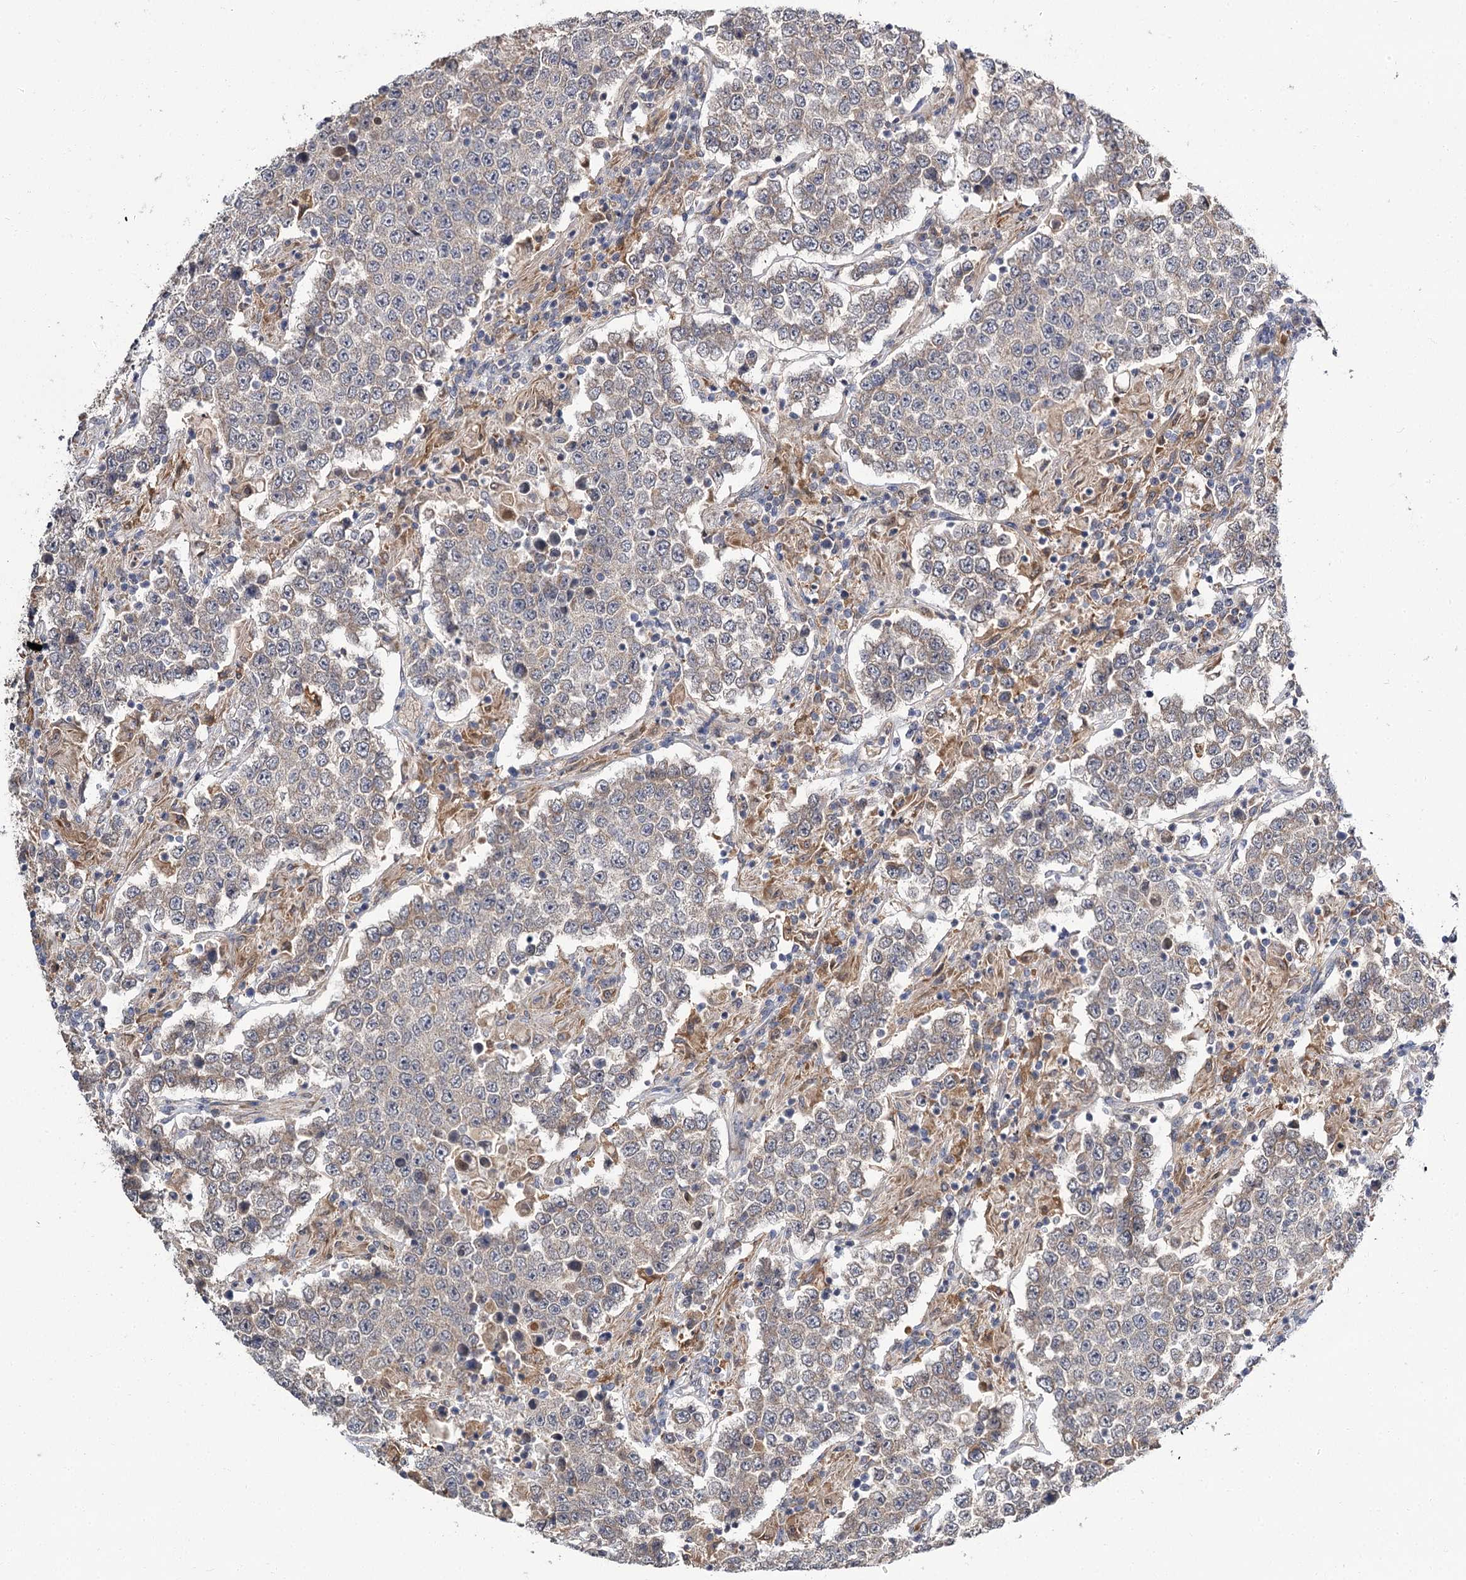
{"staining": {"intensity": "weak", "quantity": "<25%", "location": "cytoplasmic/membranous"}, "tissue": "testis cancer", "cell_type": "Tumor cells", "image_type": "cancer", "snomed": [{"axis": "morphology", "description": "Normal tissue, NOS"}, {"axis": "morphology", "description": "Urothelial carcinoma, High grade"}, {"axis": "morphology", "description": "Seminoma, NOS"}, {"axis": "morphology", "description": "Carcinoma, Embryonal, NOS"}, {"axis": "topography", "description": "Urinary bladder"}, {"axis": "topography", "description": "Testis"}], "caption": "The immunohistochemistry (IHC) photomicrograph has no significant staining in tumor cells of testis embryonal carcinoma tissue.", "gene": "MFN1", "patient": {"sex": "male", "age": 41}}